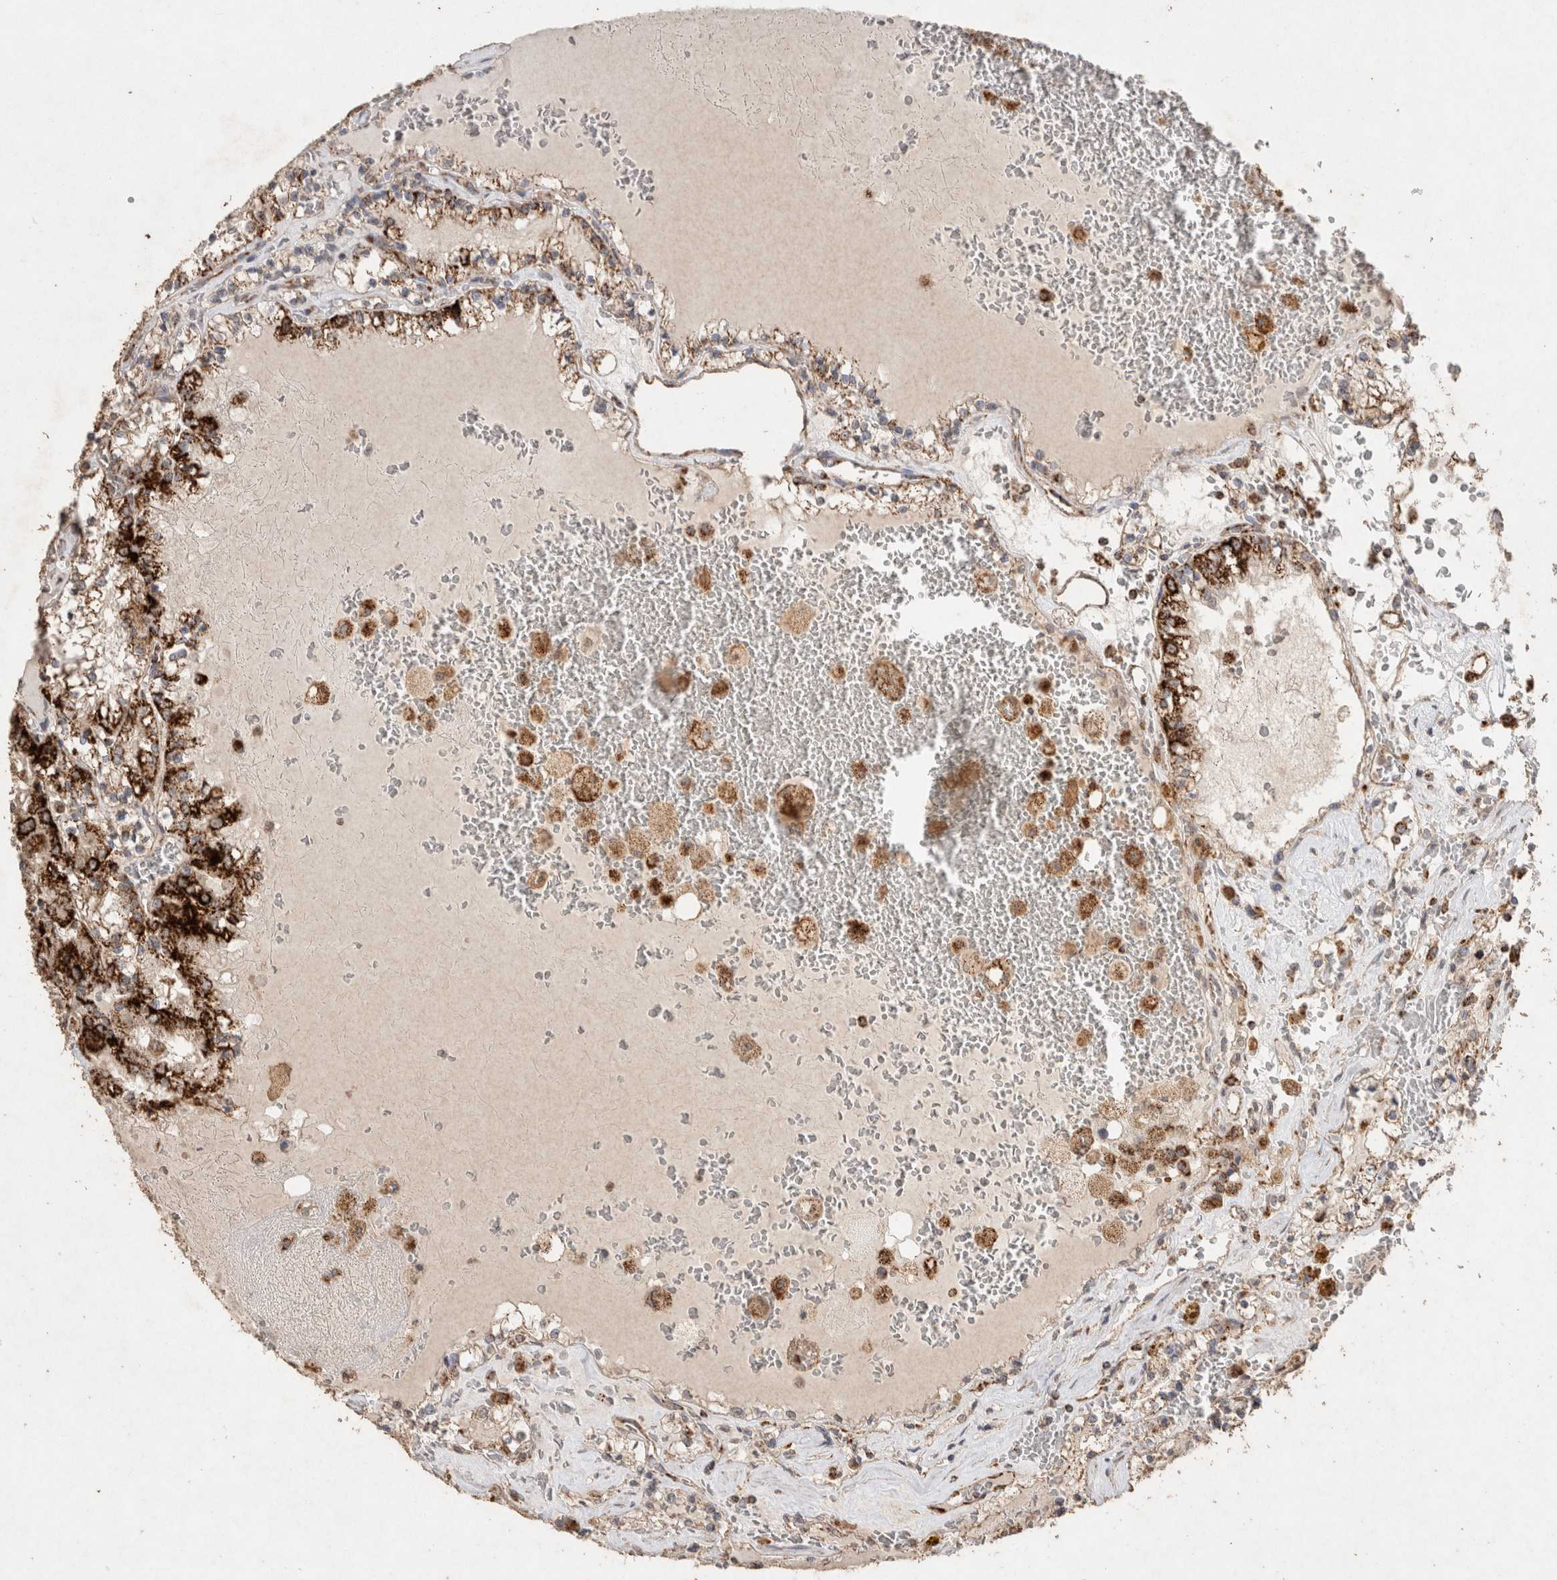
{"staining": {"intensity": "strong", "quantity": ">75%", "location": "cytoplasmic/membranous"}, "tissue": "renal cancer", "cell_type": "Tumor cells", "image_type": "cancer", "snomed": [{"axis": "morphology", "description": "Adenocarcinoma, NOS"}, {"axis": "topography", "description": "Kidney"}], "caption": "Human adenocarcinoma (renal) stained with a protein marker displays strong staining in tumor cells.", "gene": "ACADM", "patient": {"sex": "female", "age": 56}}